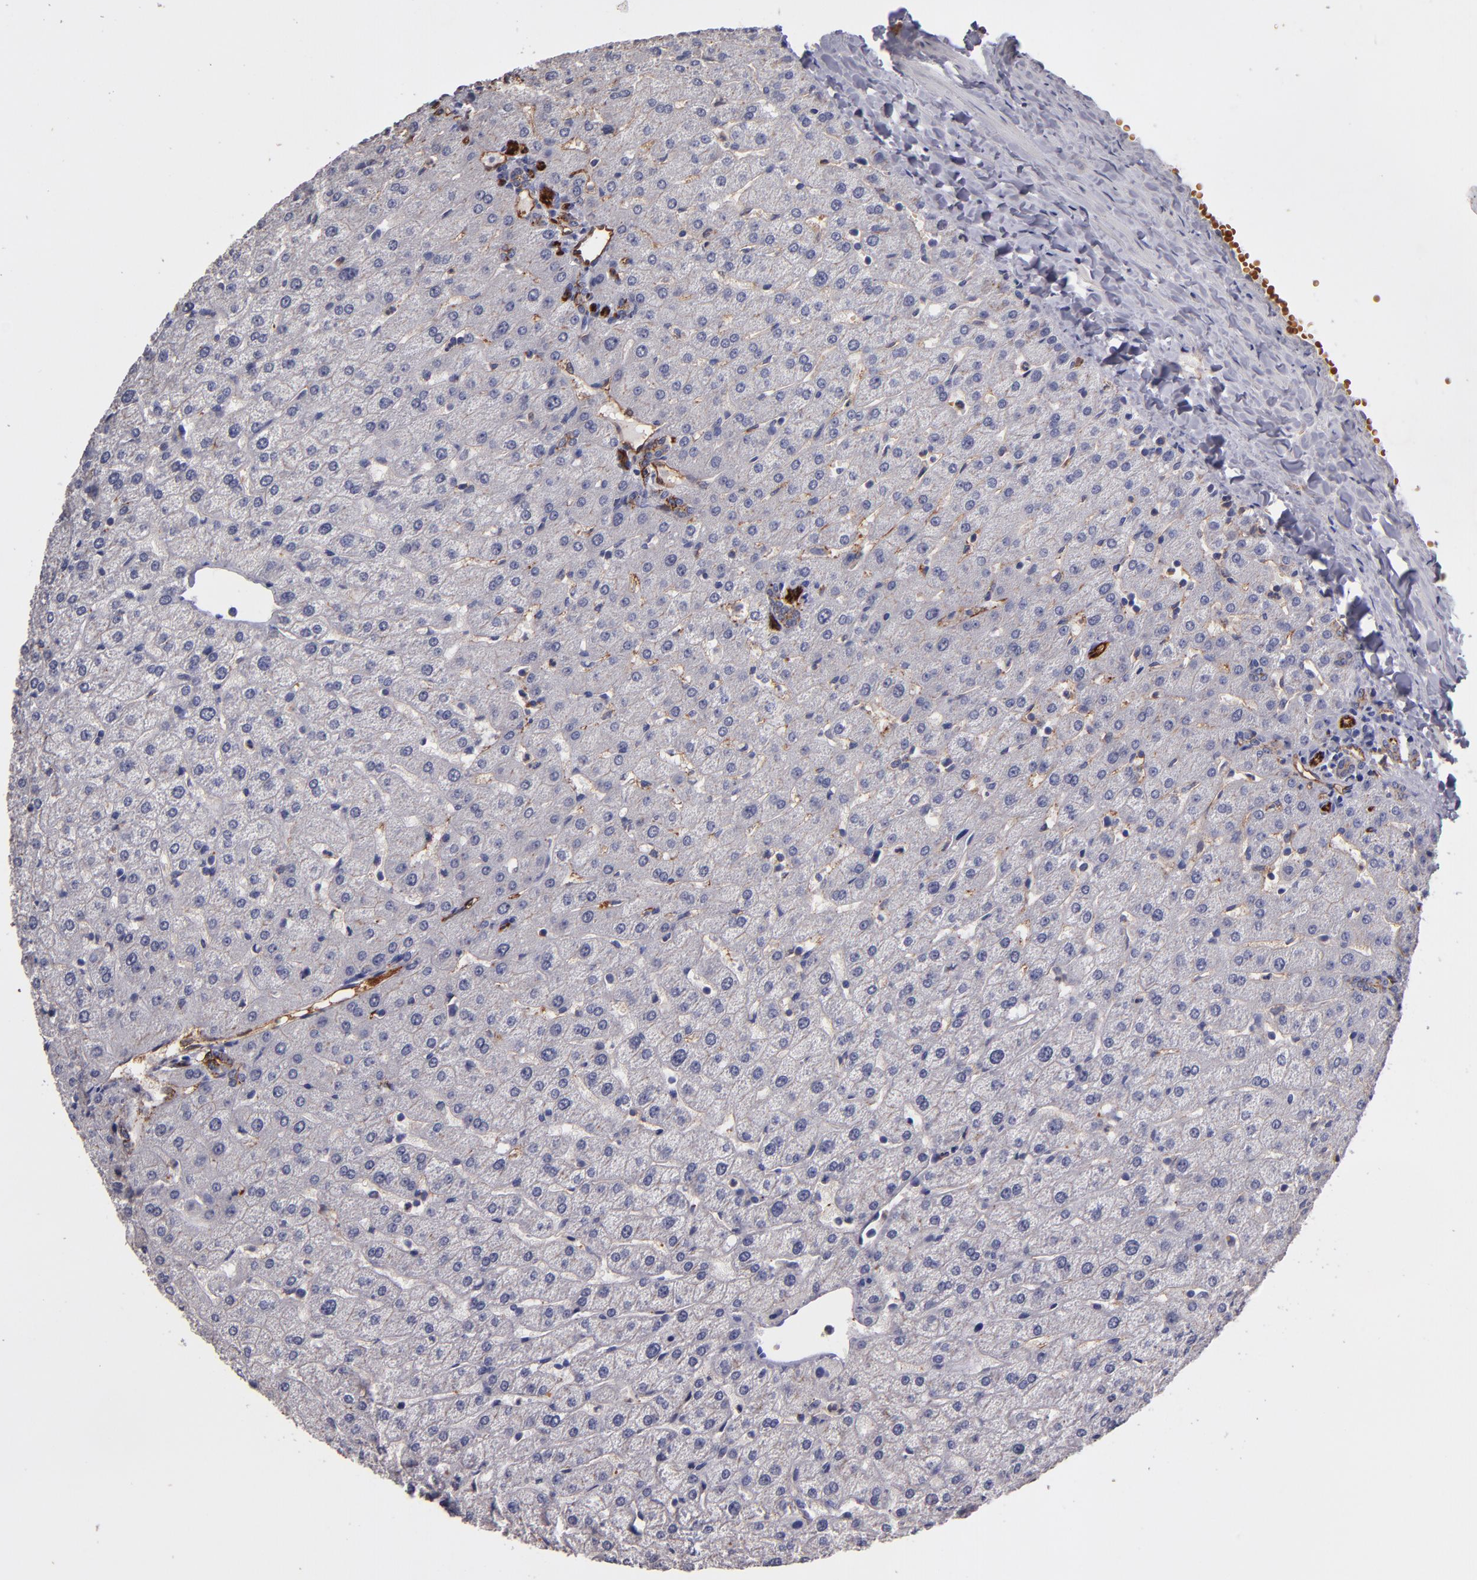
{"staining": {"intensity": "weak", "quantity": ">75%", "location": "cytoplasmic/membranous"}, "tissue": "liver", "cell_type": "Cholangiocytes", "image_type": "normal", "snomed": [{"axis": "morphology", "description": "Normal tissue, NOS"}, {"axis": "morphology", "description": "Fibrosis, NOS"}, {"axis": "topography", "description": "Liver"}], "caption": "IHC (DAB (3,3'-diaminobenzidine)) staining of normal human liver demonstrates weak cytoplasmic/membranous protein positivity in approximately >75% of cholangiocytes.", "gene": "CLDN5", "patient": {"sex": "female", "age": 29}}